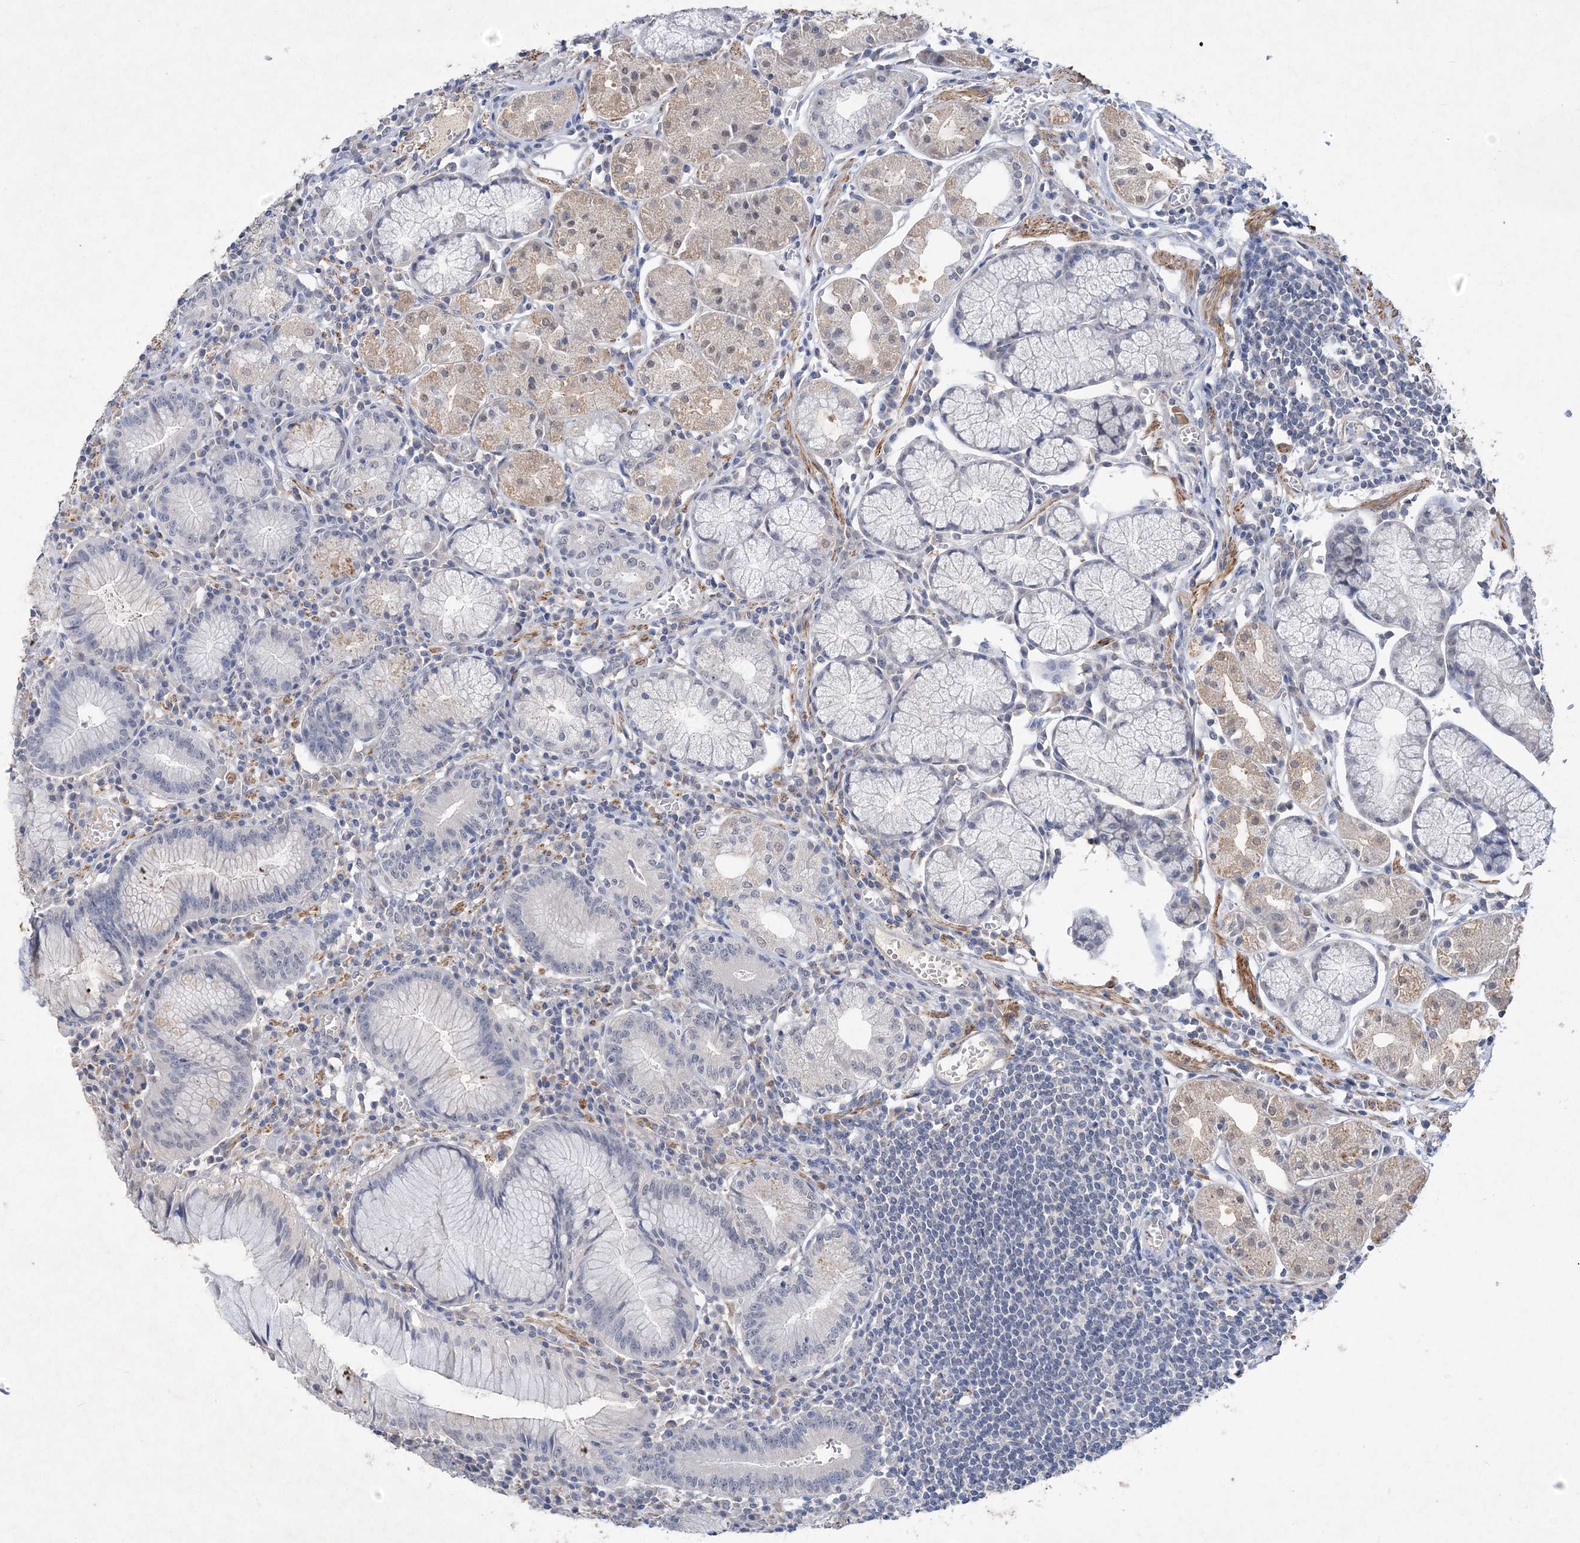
{"staining": {"intensity": "weak", "quantity": "25%-75%", "location": "cytoplasmic/membranous"}, "tissue": "stomach", "cell_type": "Glandular cells", "image_type": "normal", "snomed": [{"axis": "morphology", "description": "Normal tissue, NOS"}, {"axis": "topography", "description": "Stomach"}], "caption": "Benign stomach was stained to show a protein in brown. There is low levels of weak cytoplasmic/membranous staining in approximately 25%-75% of glandular cells. The protein of interest is stained brown, and the nuclei are stained in blue (DAB IHC with brightfield microscopy, high magnification).", "gene": "C11orf58", "patient": {"sex": "male", "age": 55}}